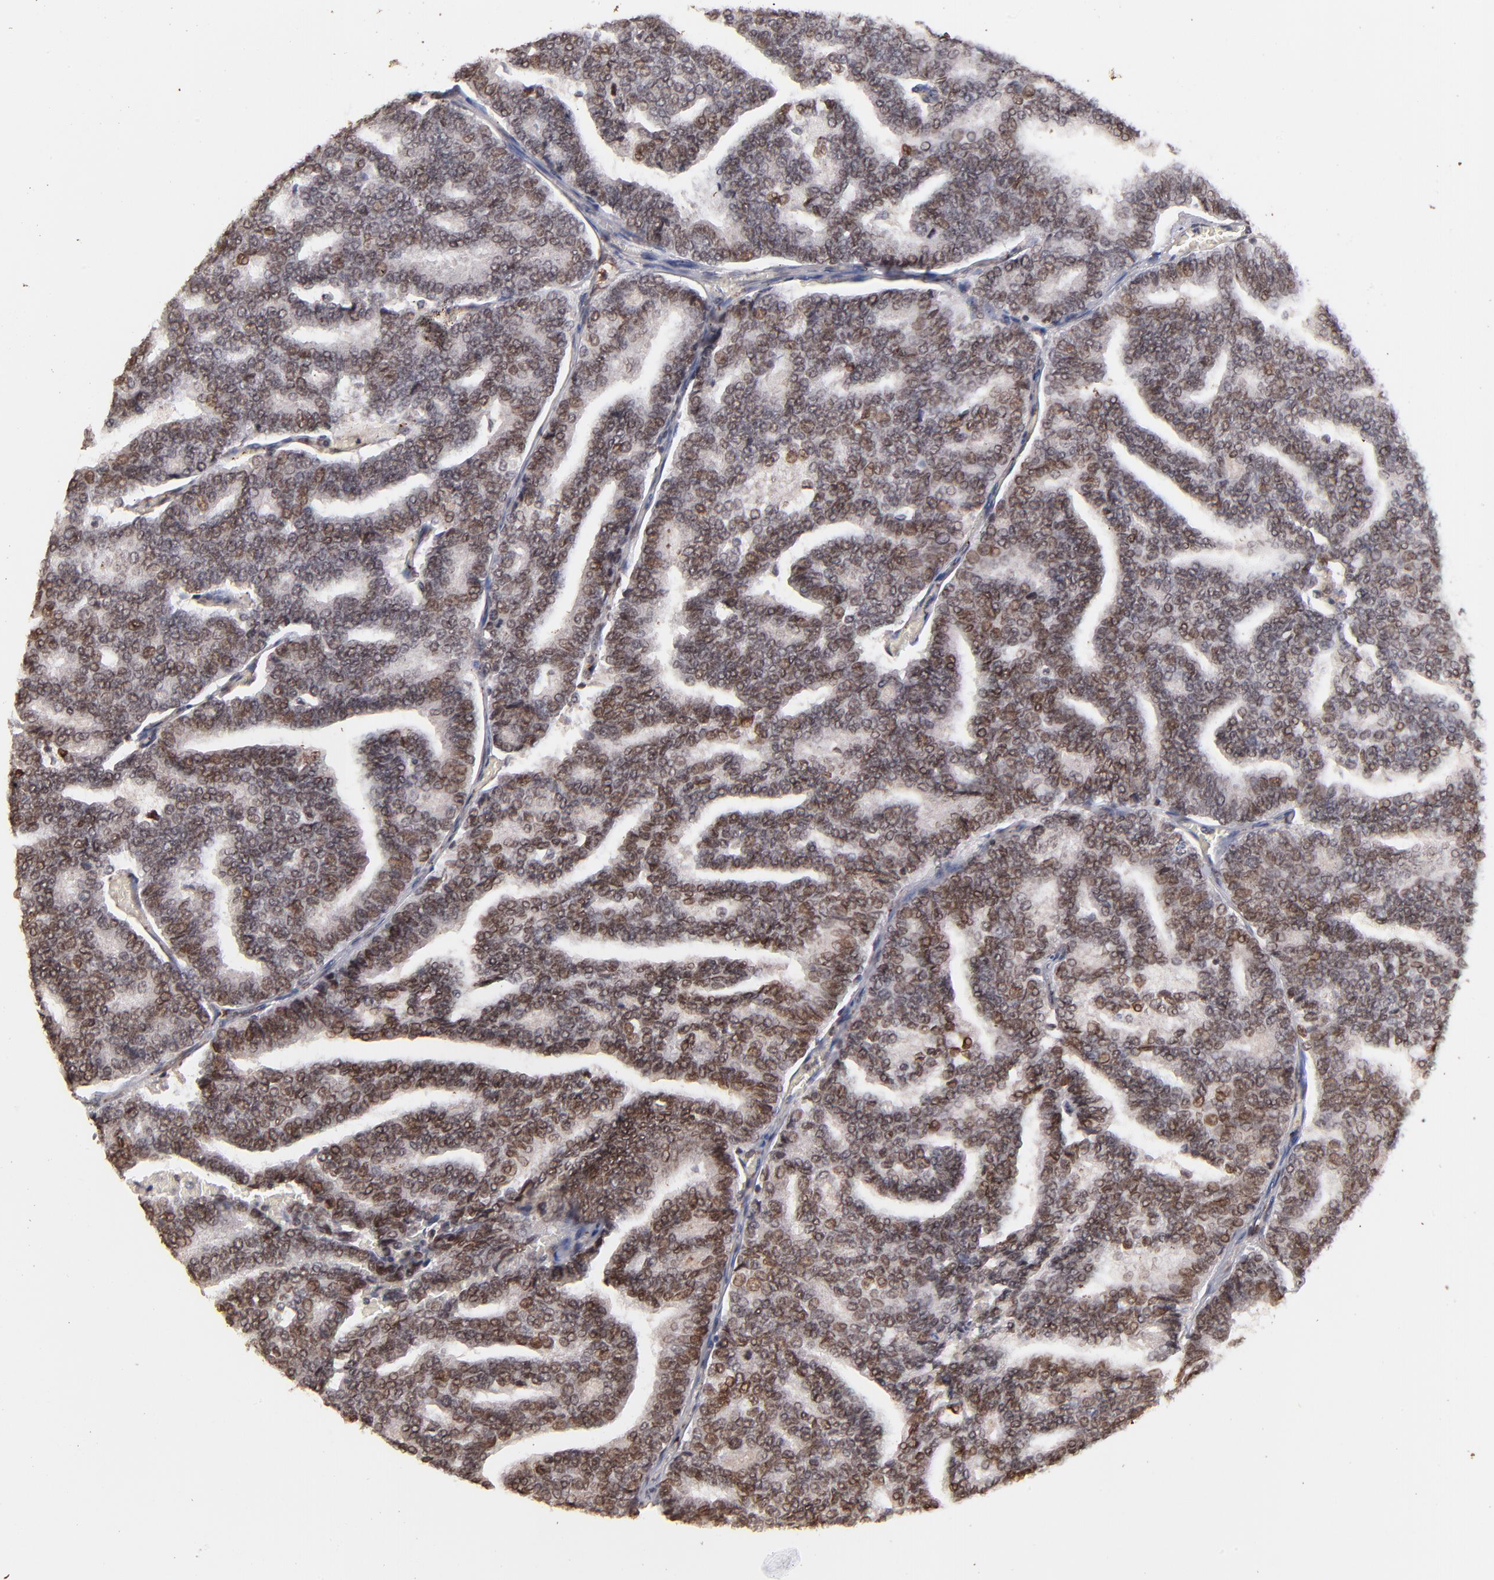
{"staining": {"intensity": "weak", "quantity": "25%-75%", "location": "cytoplasmic/membranous,nuclear"}, "tissue": "thyroid cancer", "cell_type": "Tumor cells", "image_type": "cancer", "snomed": [{"axis": "morphology", "description": "Papillary adenocarcinoma, NOS"}, {"axis": "topography", "description": "Thyroid gland"}], "caption": "Immunohistochemistry (IHC) (DAB (3,3'-diaminobenzidine)) staining of human thyroid cancer (papillary adenocarcinoma) shows weak cytoplasmic/membranous and nuclear protein positivity in approximately 25%-75% of tumor cells. (DAB IHC, brown staining for protein, blue staining for nuclei).", "gene": "ZFP92", "patient": {"sex": "female", "age": 35}}